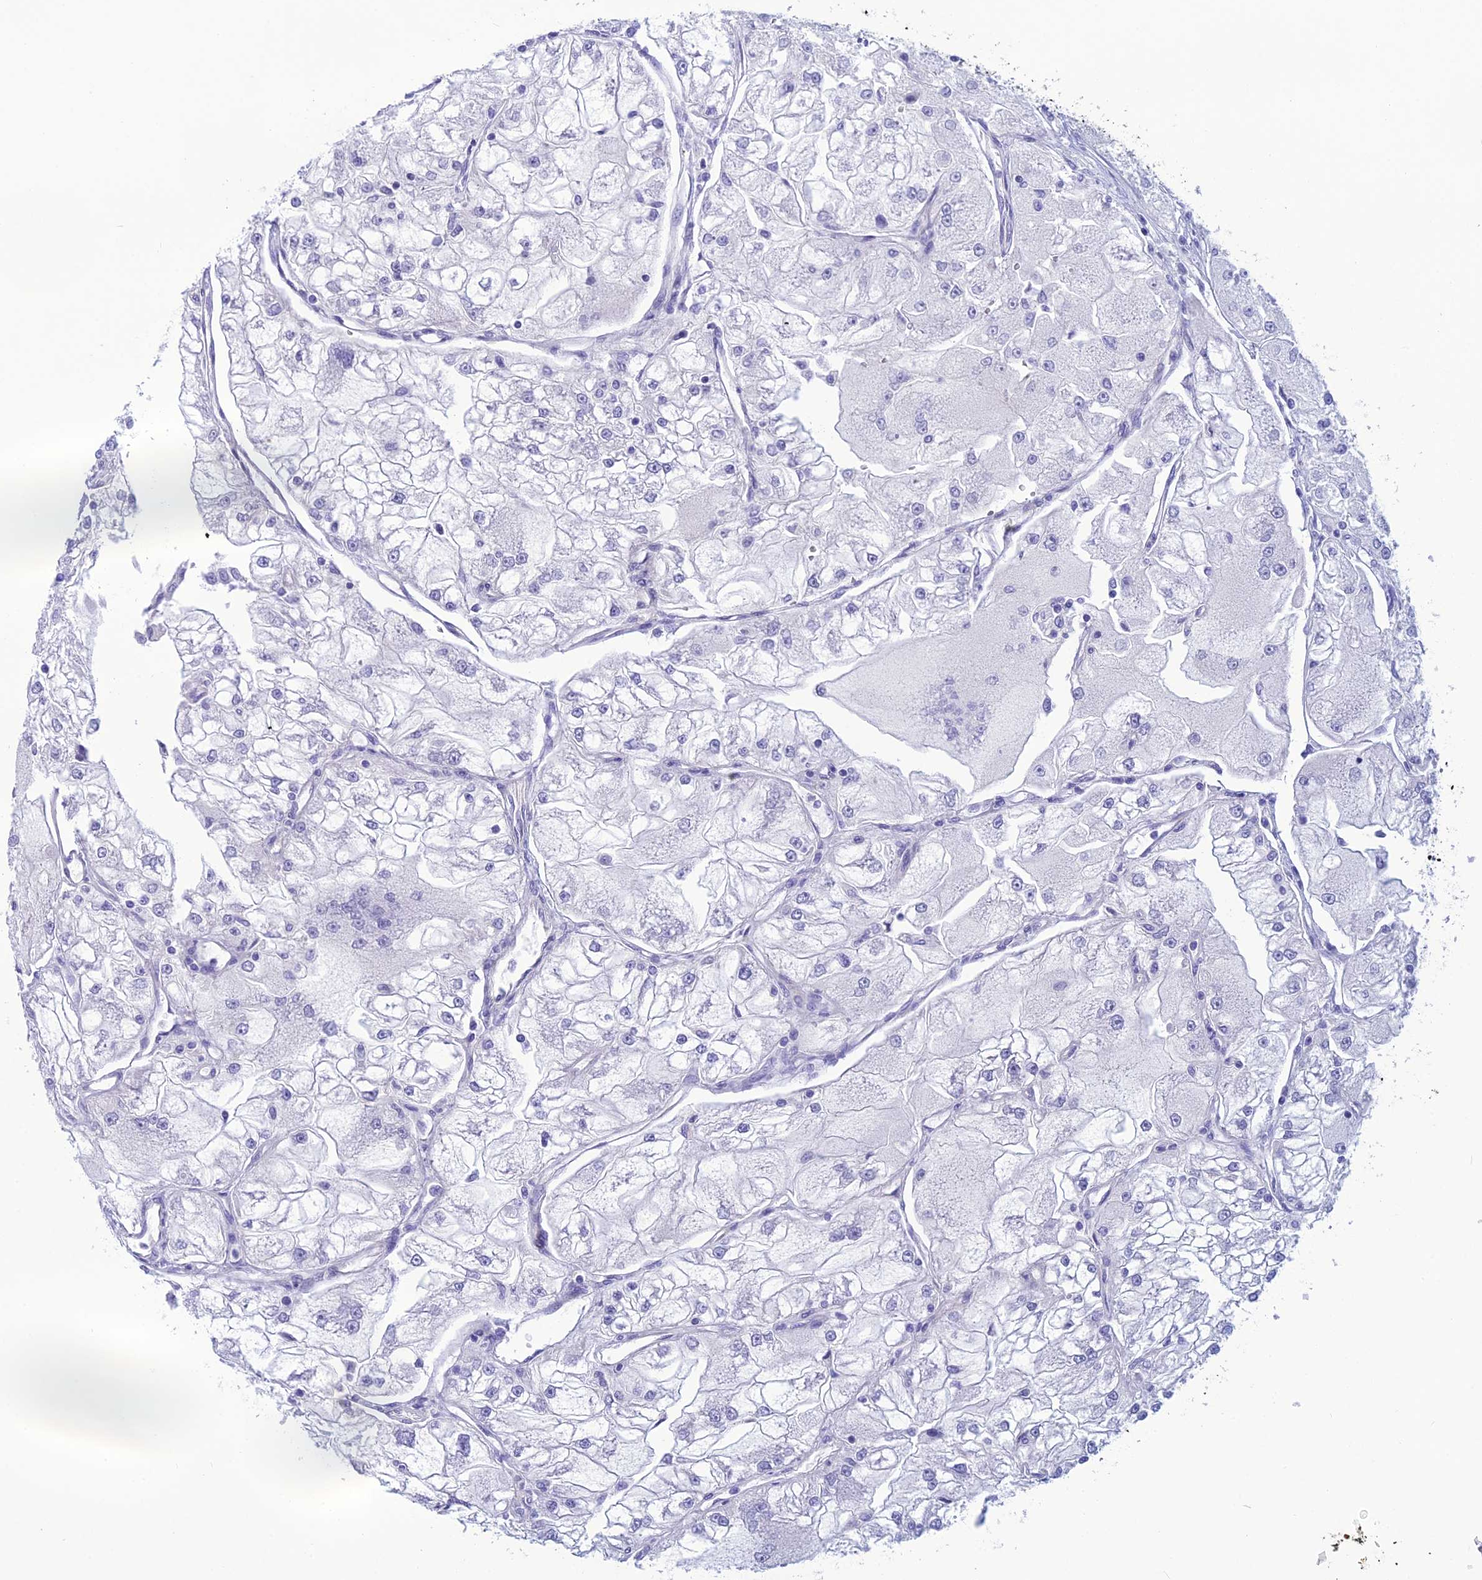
{"staining": {"intensity": "negative", "quantity": "none", "location": "none"}, "tissue": "renal cancer", "cell_type": "Tumor cells", "image_type": "cancer", "snomed": [{"axis": "morphology", "description": "Adenocarcinoma, NOS"}, {"axis": "topography", "description": "Kidney"}], "caption": "A high-resolution micrograph shows immunohistochemistry (IHC) staining of renal cancer, which demonstrates no significant staining in tumor cells.", "gene": "POMGNT1", "patient": {"sex": "female", "age": 72}}